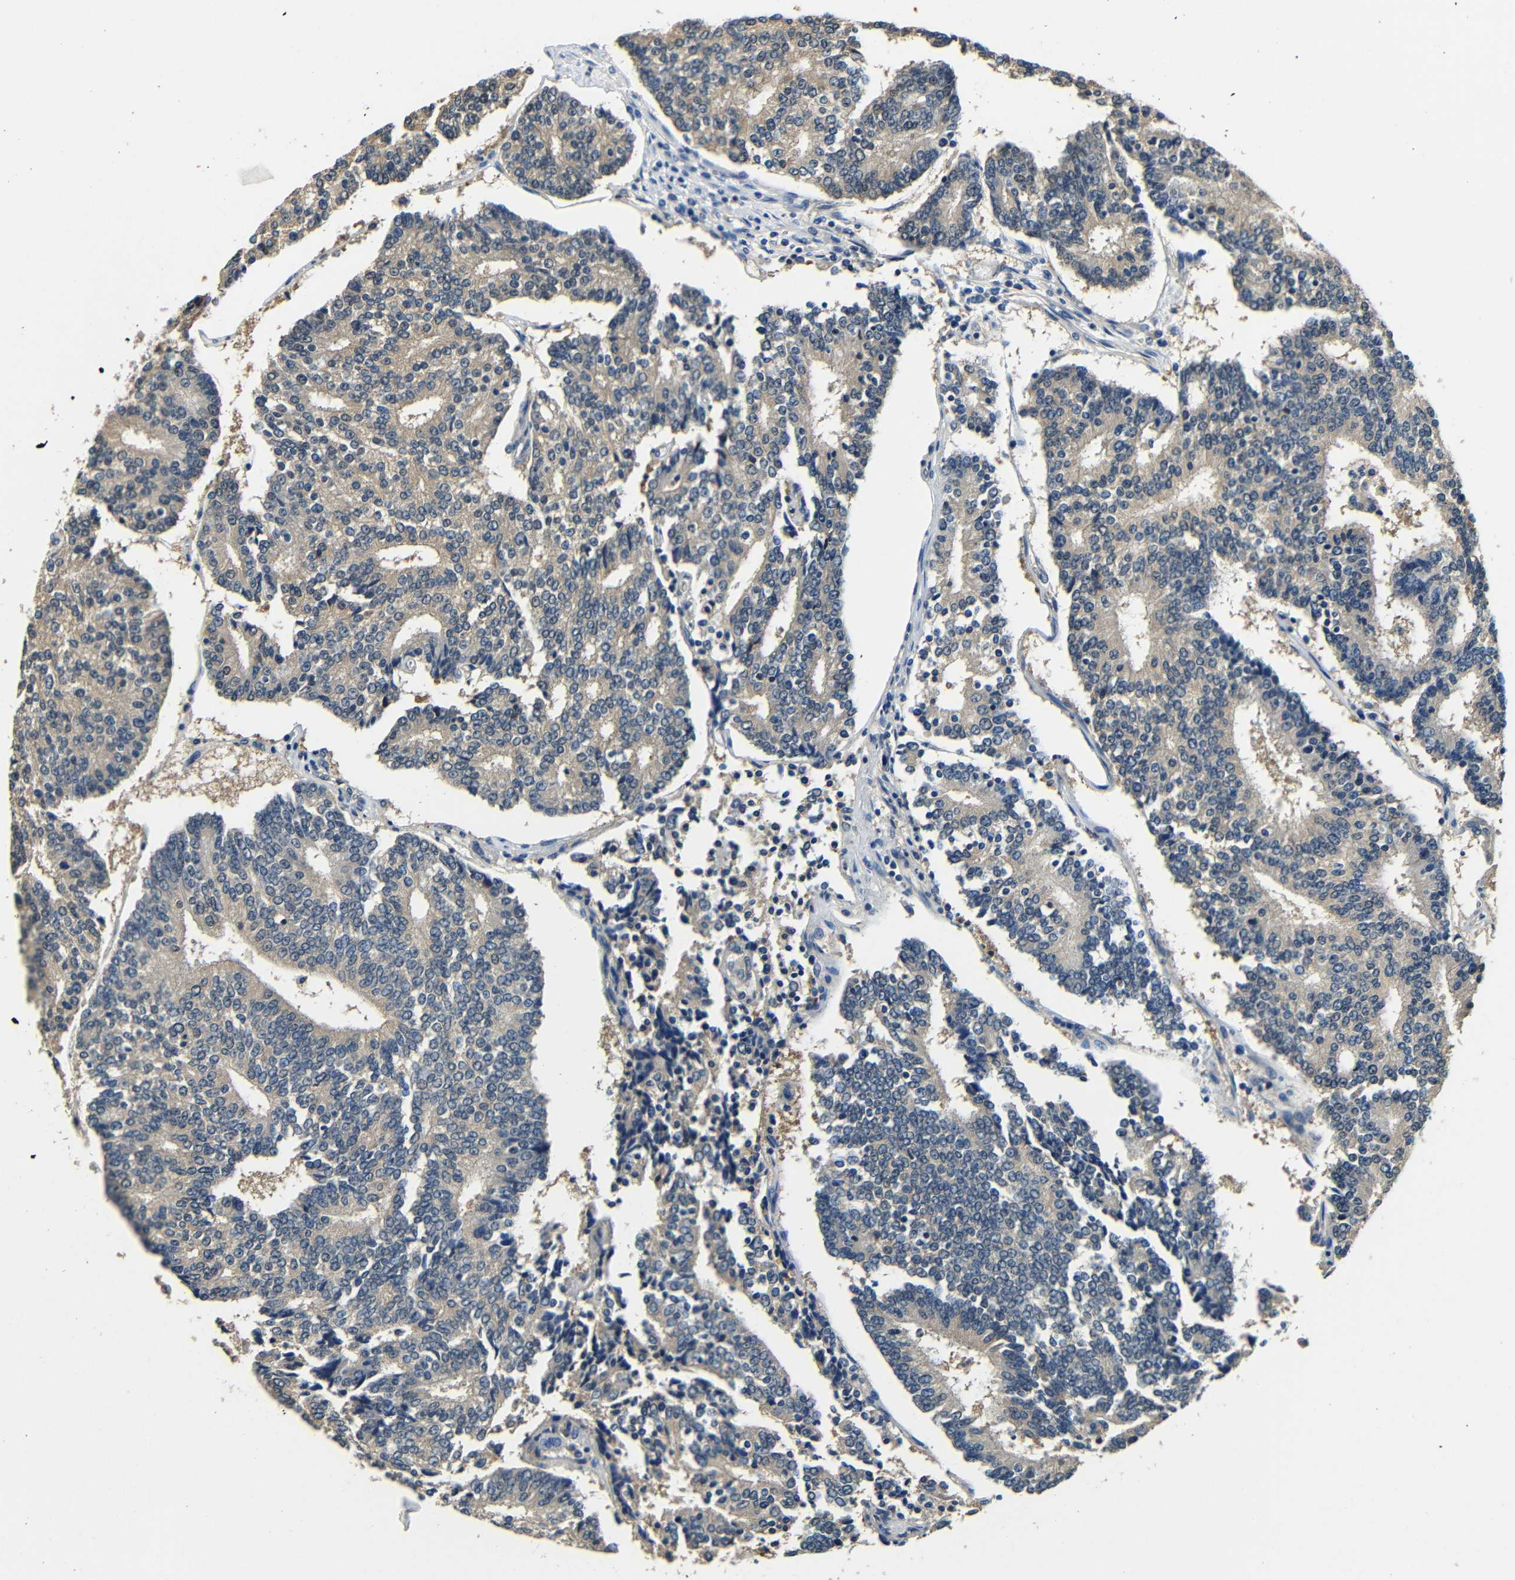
{"staining": {"intensity": "weak", "quantity": ">75%", "location": "cytoplasmic/membranous"}, "tissue": "prostate cancer", "cell_type": "Tumor cells", "image_type": "cancer", "snomed": [{"axis": "morphology", "description": "Normal tissue, NOS"}, {"axis": "morphology", "description": "Adenocarcinoma, High grade"}, {"axis": "topography", "description": "Prostate"}, {"axis": "topography", "description": "Seminal veicle"}], "caption": "Immunohistochemical staining of human prostate adenocarcinoma (high-grade) demonstrates low levels of weak cytoplasmic/membranous positivity in approximately >75% of tumor cells.", "gene": "ADAP1", "patient": {"sex": "male", "age": 55}}